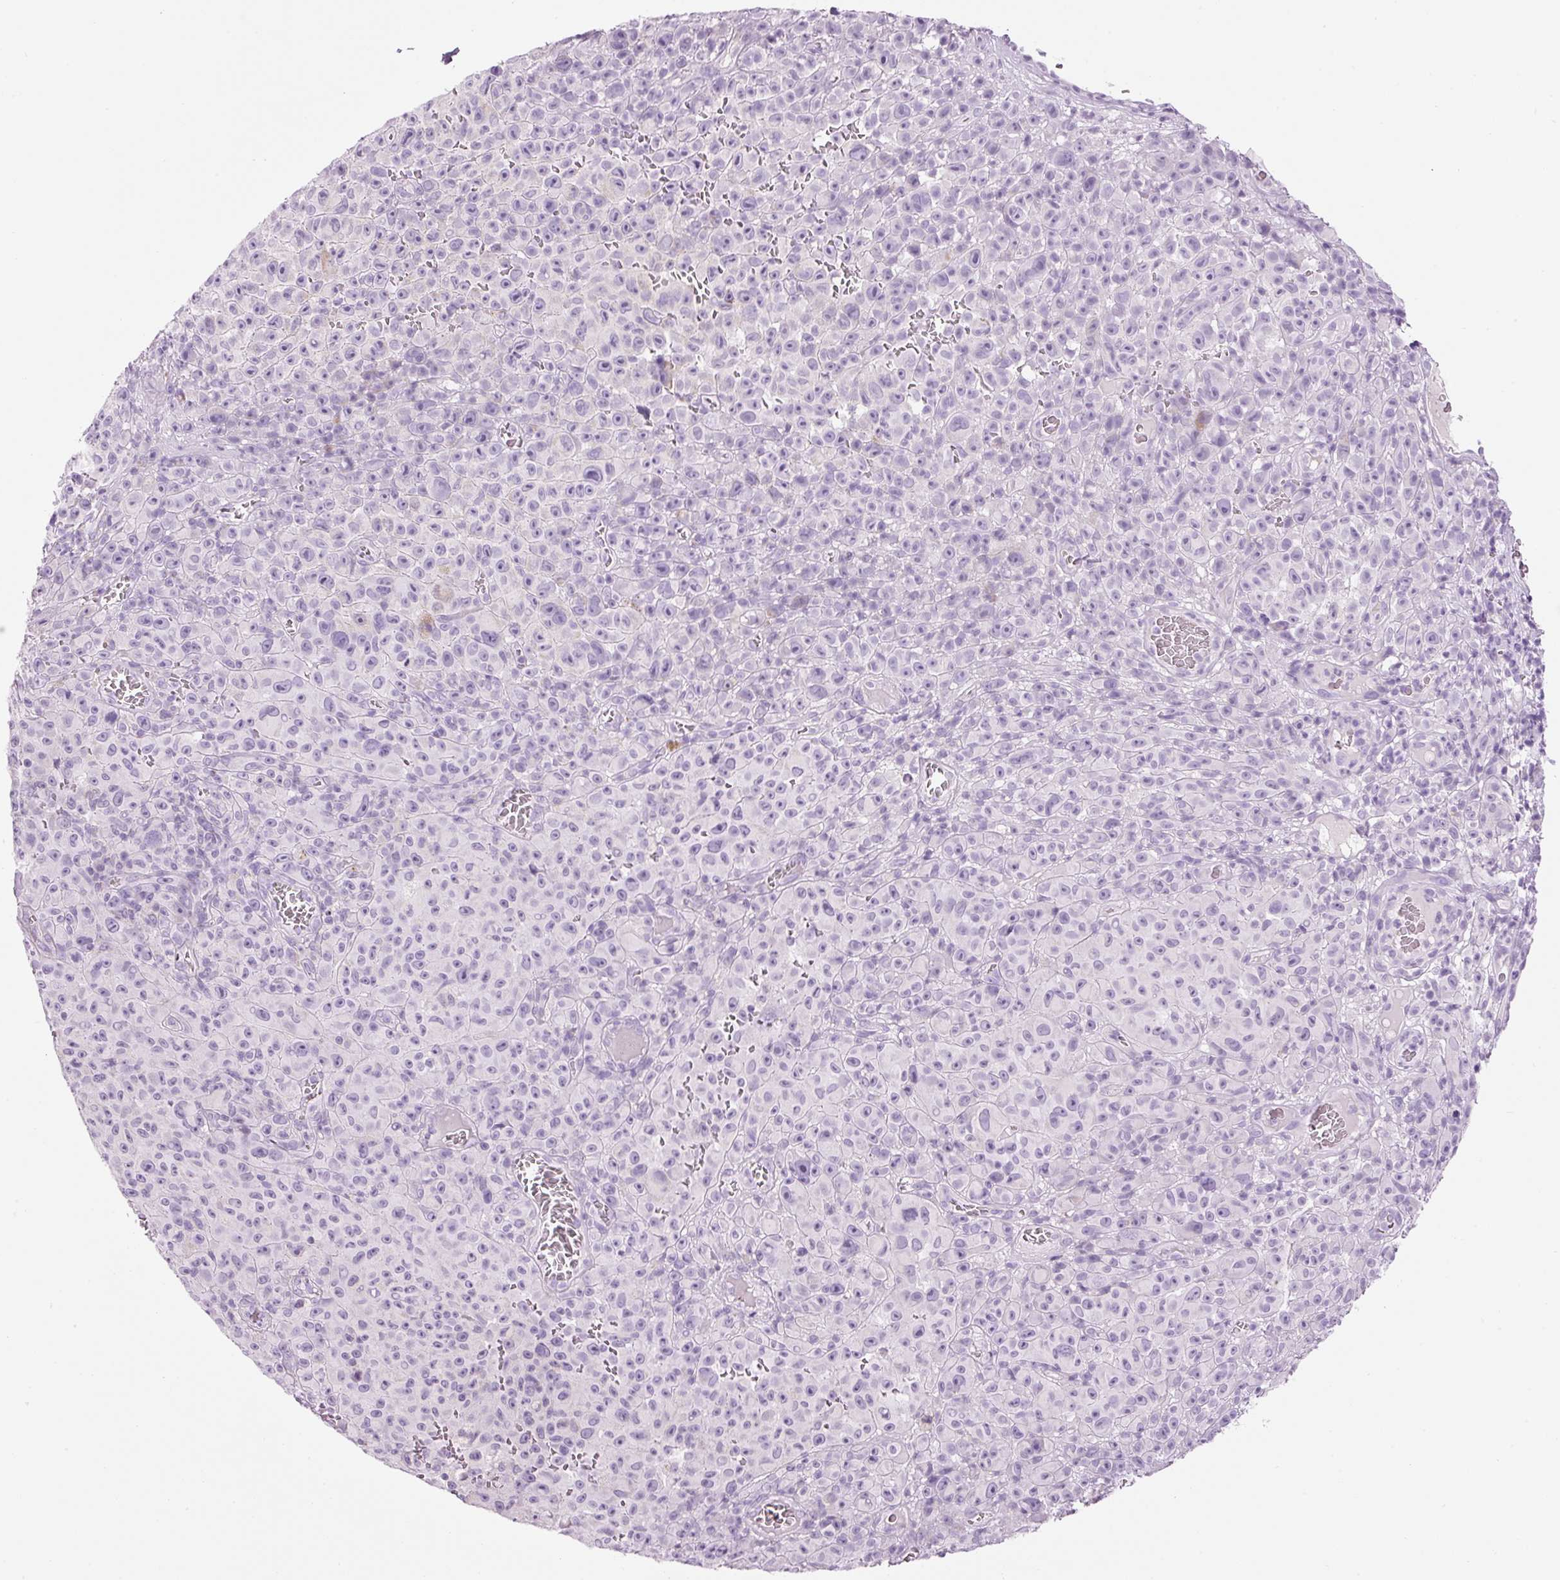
{"staining": {"intensity": "negative", "quantity": "none", "location": "none"}, "tissue": "melanoma", "cell_type": "Tumor cells", "image_type": "cancer", "snomed": [{"axis": "morphology", "description": "Malignant melanoma, NOS"}, {"axis": "topography", "description": "Skin"}], "caption": "This is an immunohistochemistry micrograph of melanoma. There is no positivity in tumor cells.", "gene": "CARD16", "patient": {"sex": "female", "age": 82}}